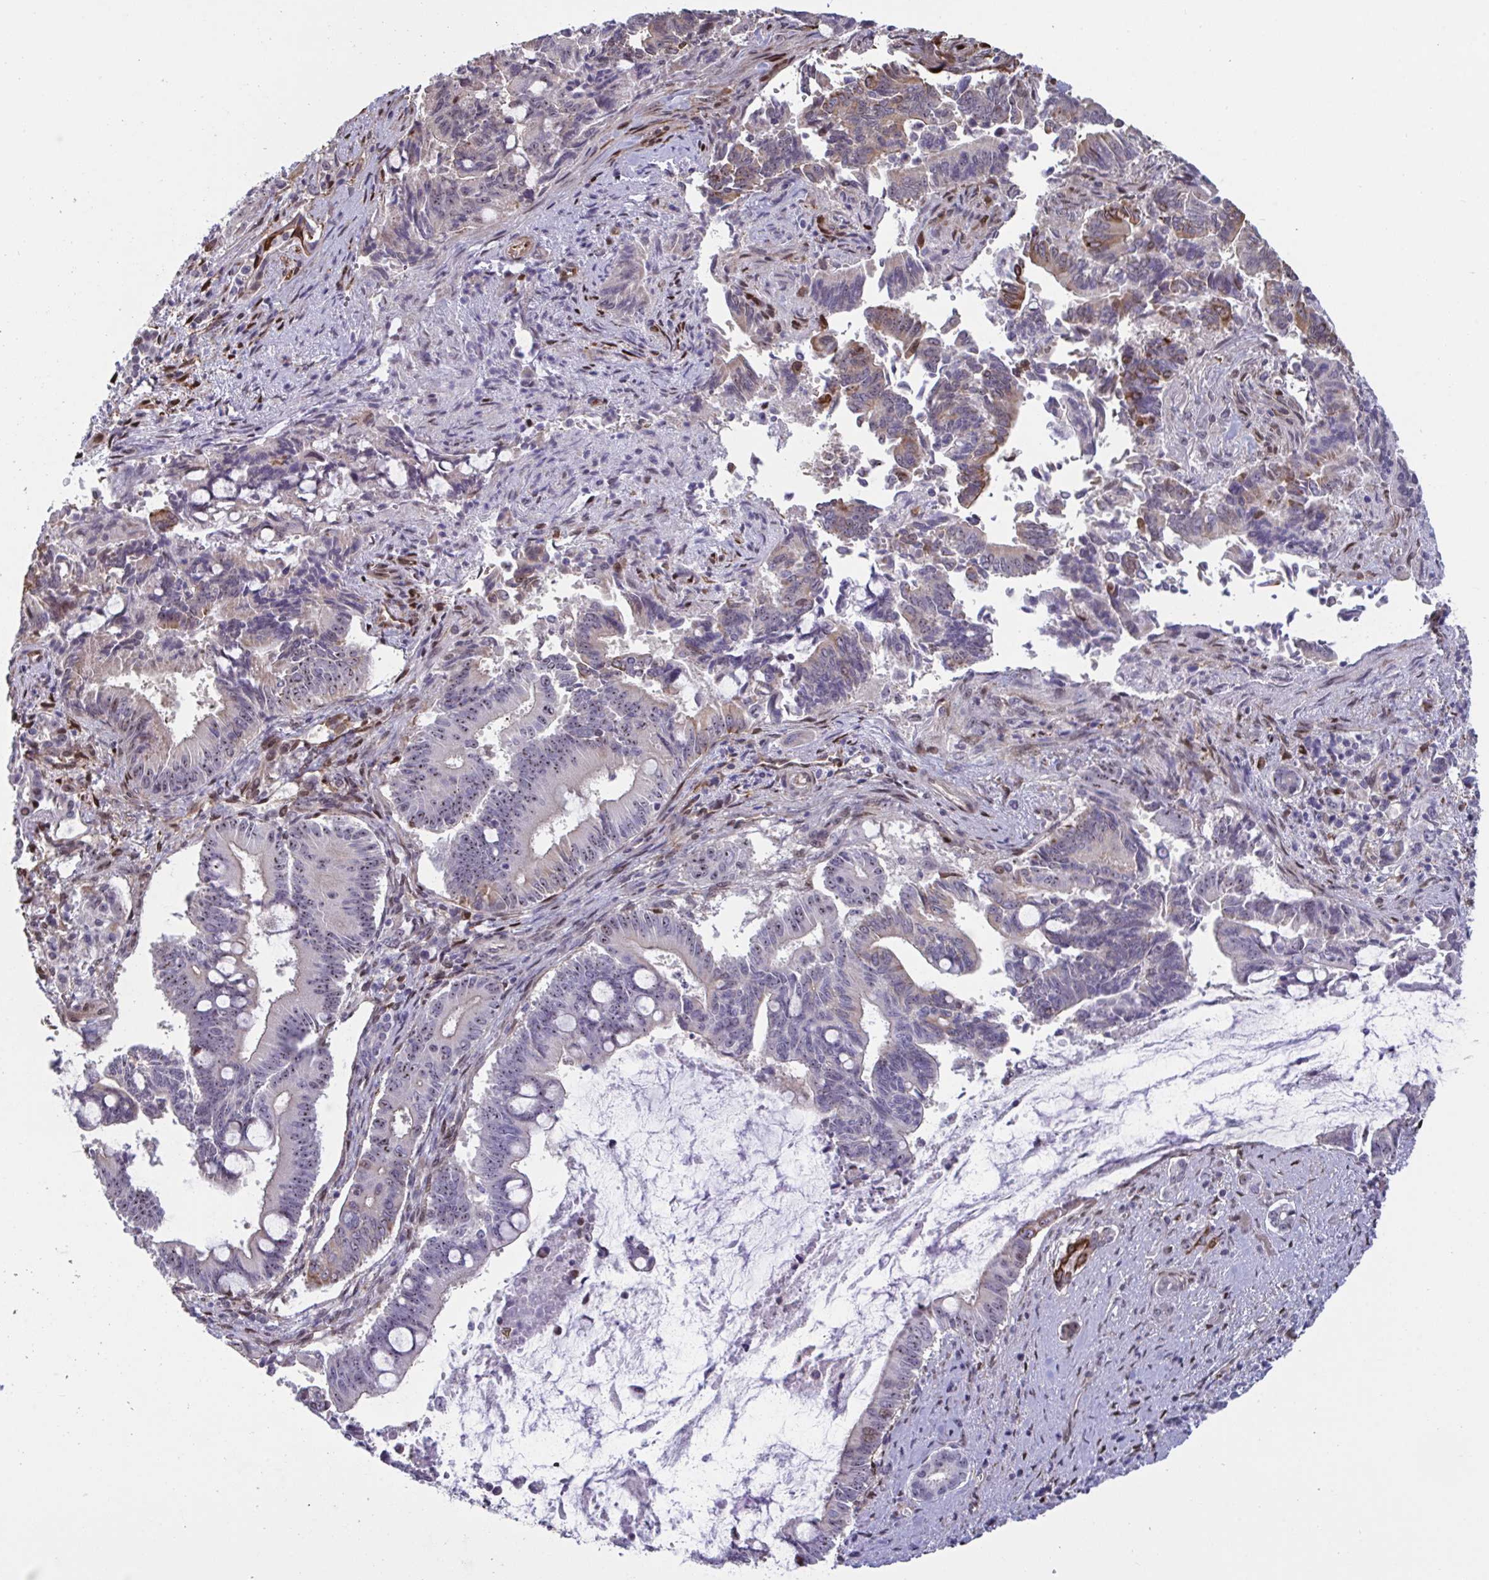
{"staining": {"intensity": "moderate", "quantity": "<25%", "location": "cytoplasmic/membranous"}, "tissue": "pancreatic cancer", "cell_type": "Tumor cells", "image_type": "cancer", "snomed": [{"axis": "morphology", "description": "Adenocarcinoma, NOS"}, {"axis": "topography", "description": "Pancreas"}], "caption": "This is a histology image of immunohistochemistry (IHC) staining of pancreatic adenocarcinoma, which shows moderate expression in the cytoplasmic/membranous of tumor cells.", "gene": "PELI2", "patient": {"sex": "male", "age": 68}}